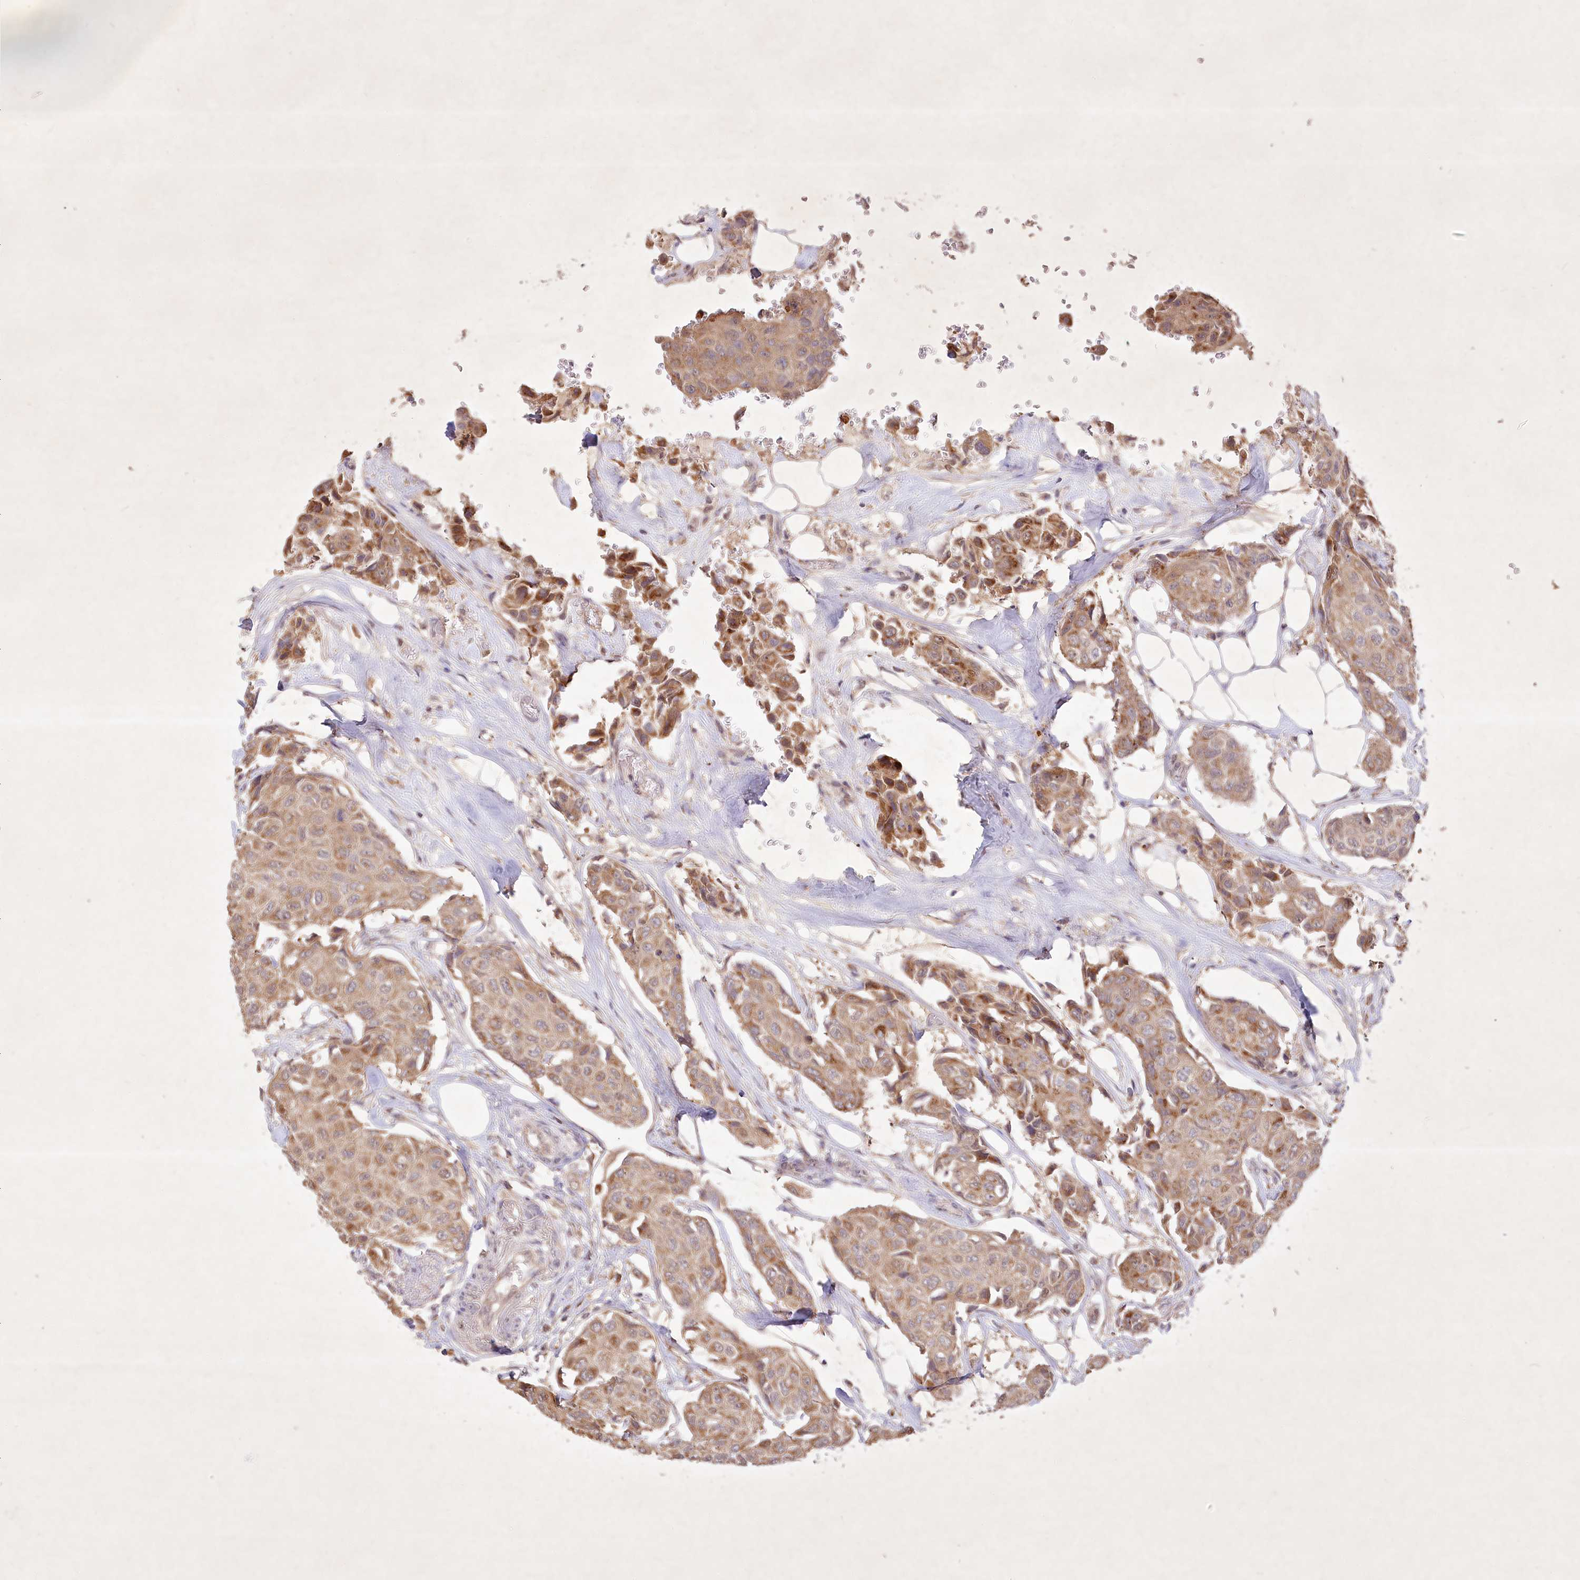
{"staining": {"intensity": "moderate", "quantity": ">75%", "location": "cytoplasmic/membranous"}, "tissue": "breast cancer", "cell_type": "Tumor cells", "image_type": "cancer", "snomed": [{"axis": "morphology", "description": "Duct carcinoma"}, {"axis": "topography", "description": "Breast"}], "caption": "Breast invasive ductal carcinoma was stained to show a protein in brown. There is medium levels of moderate cytoplasmic/membranous positivity in about >75% of tumor cells. (IHC, brightfield microscopy, high magnification).", "gene": "IRAK1BP1", "patient": {"sex": "female", "age": 80}}